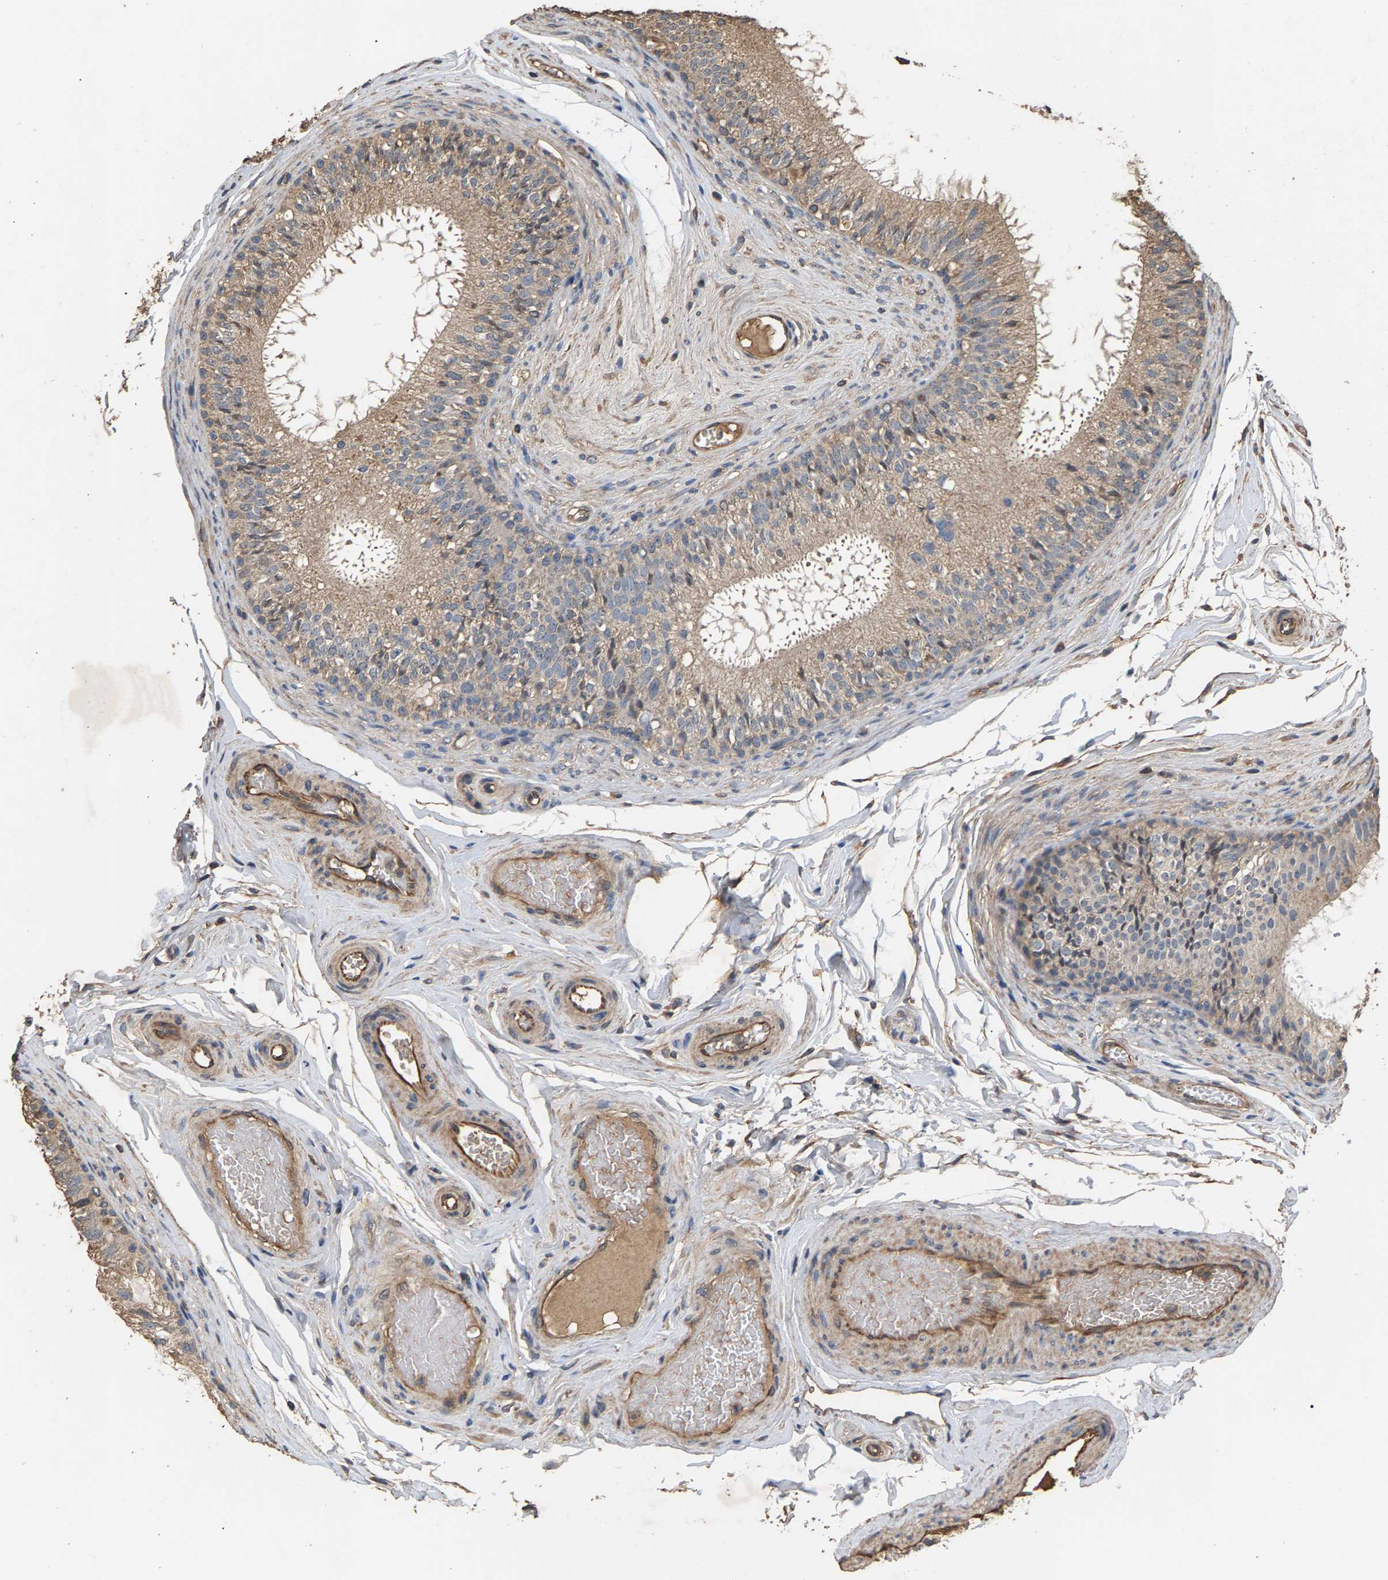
{"staining": {"intensity": "weak", "quantity": ">75%", "location": "cytoplasmic/membranous"}, "tissue": "epididymis", "cell_type": "Glandular cells", "image_type": "normal", "snomed": [{"axis": "morphology", "description": "Normal tissue, NOS"}, {"axis": "topography", "description": "Testis"}, {"axis": "topography", "description": "Epididymis"}], "caption": "Epididymis stained with DAB immunohistochemistry shows low levels of weak cytoplasmic/membranous expression in approximately >75% of glandular cells.", "gene": "HTRA3", "patient": {"sex": "male", "age": 36}}